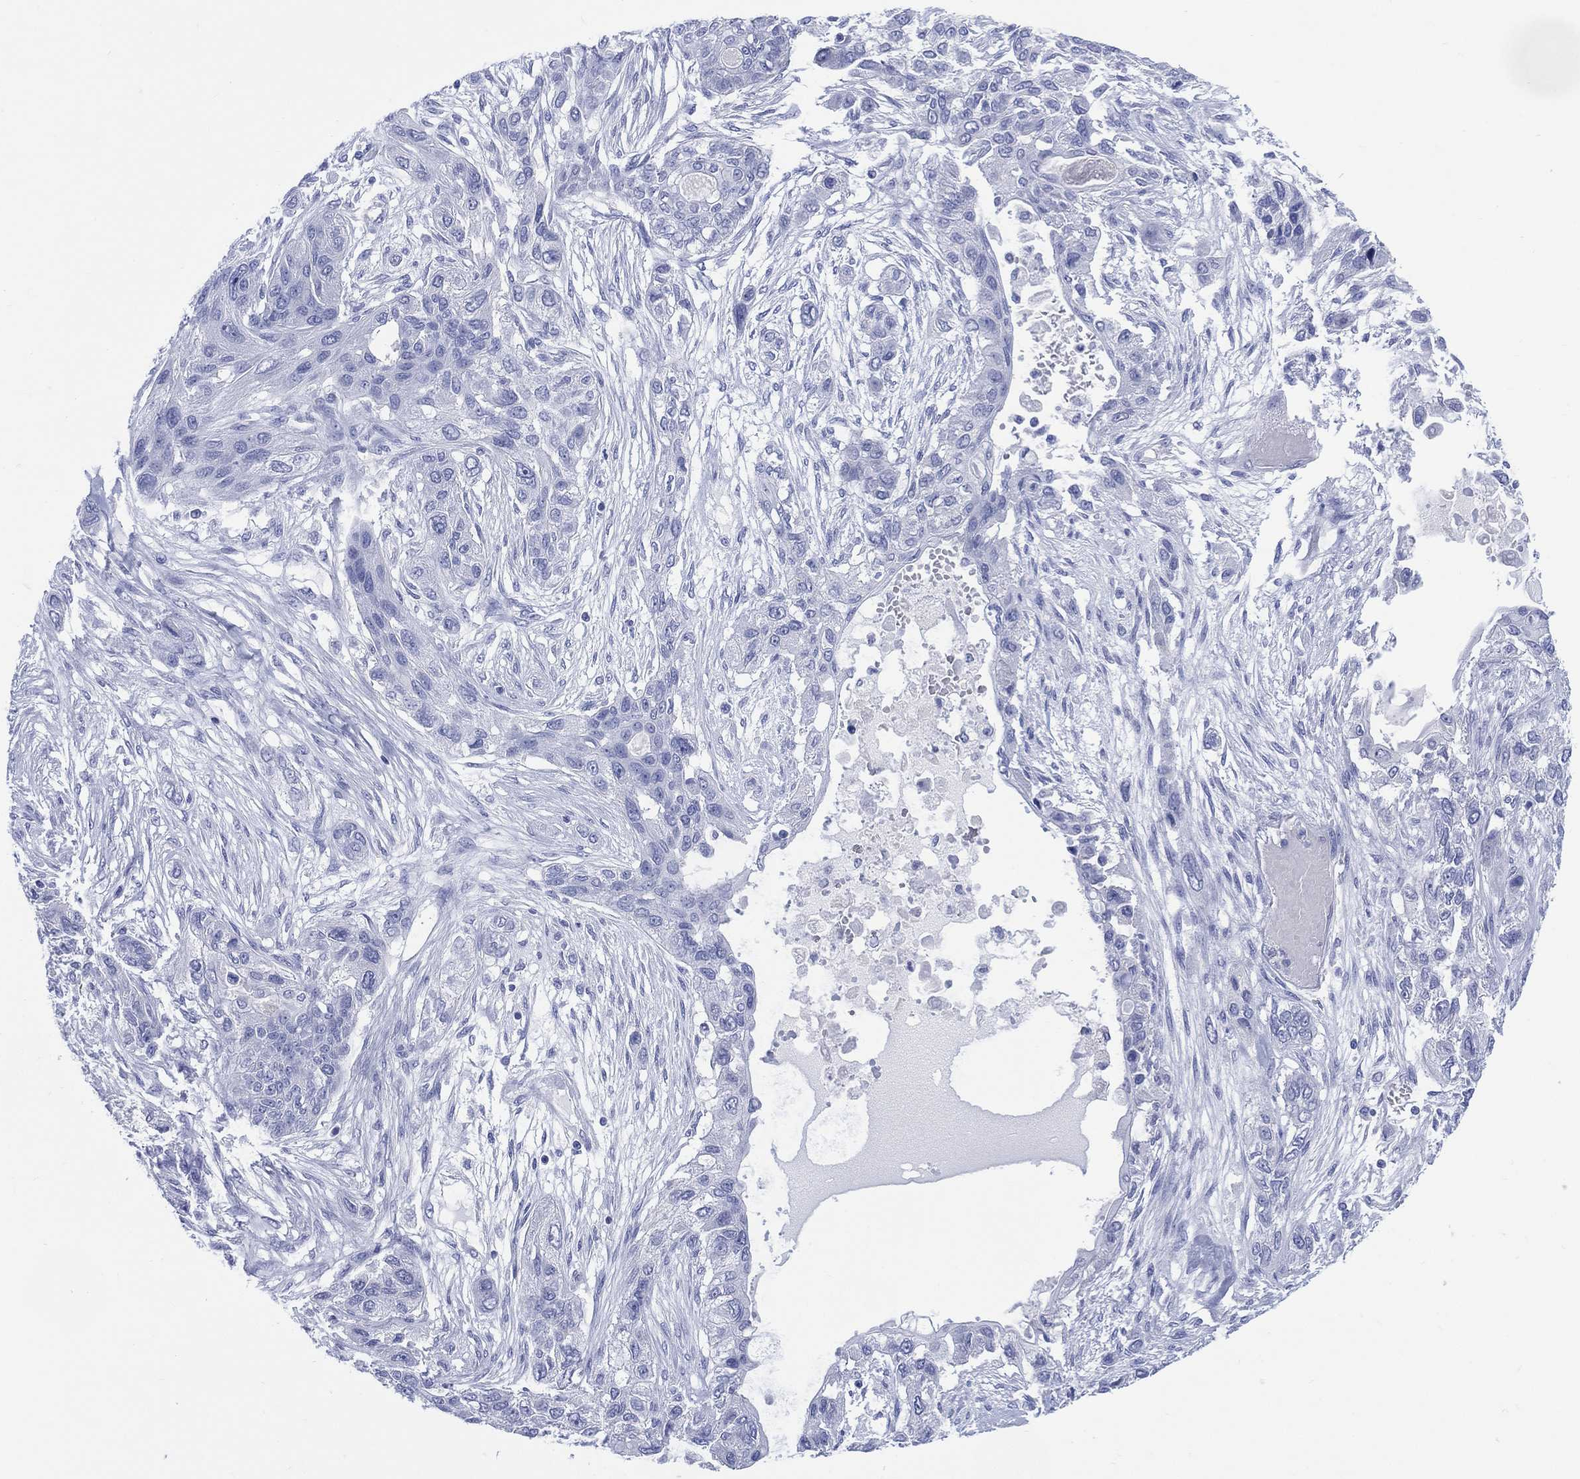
{"staining": {"intensity": "negative", "quantity": "none", "location": "none"}, "tissue": "lung cancer", "cell_type": "Tumor cells", "image_type": "cancer", "snomed": [{"axis": "morphology", "description": "Squamous cell carcinoma, NOS"}, {"axis": "topography", "description": "Lung"}], "caption": "This is an IHC image of human lung cancer. There is no expression in tumor cells.", "gene": "LRRD1", "patient": {"sex": "female", "age": 70}}